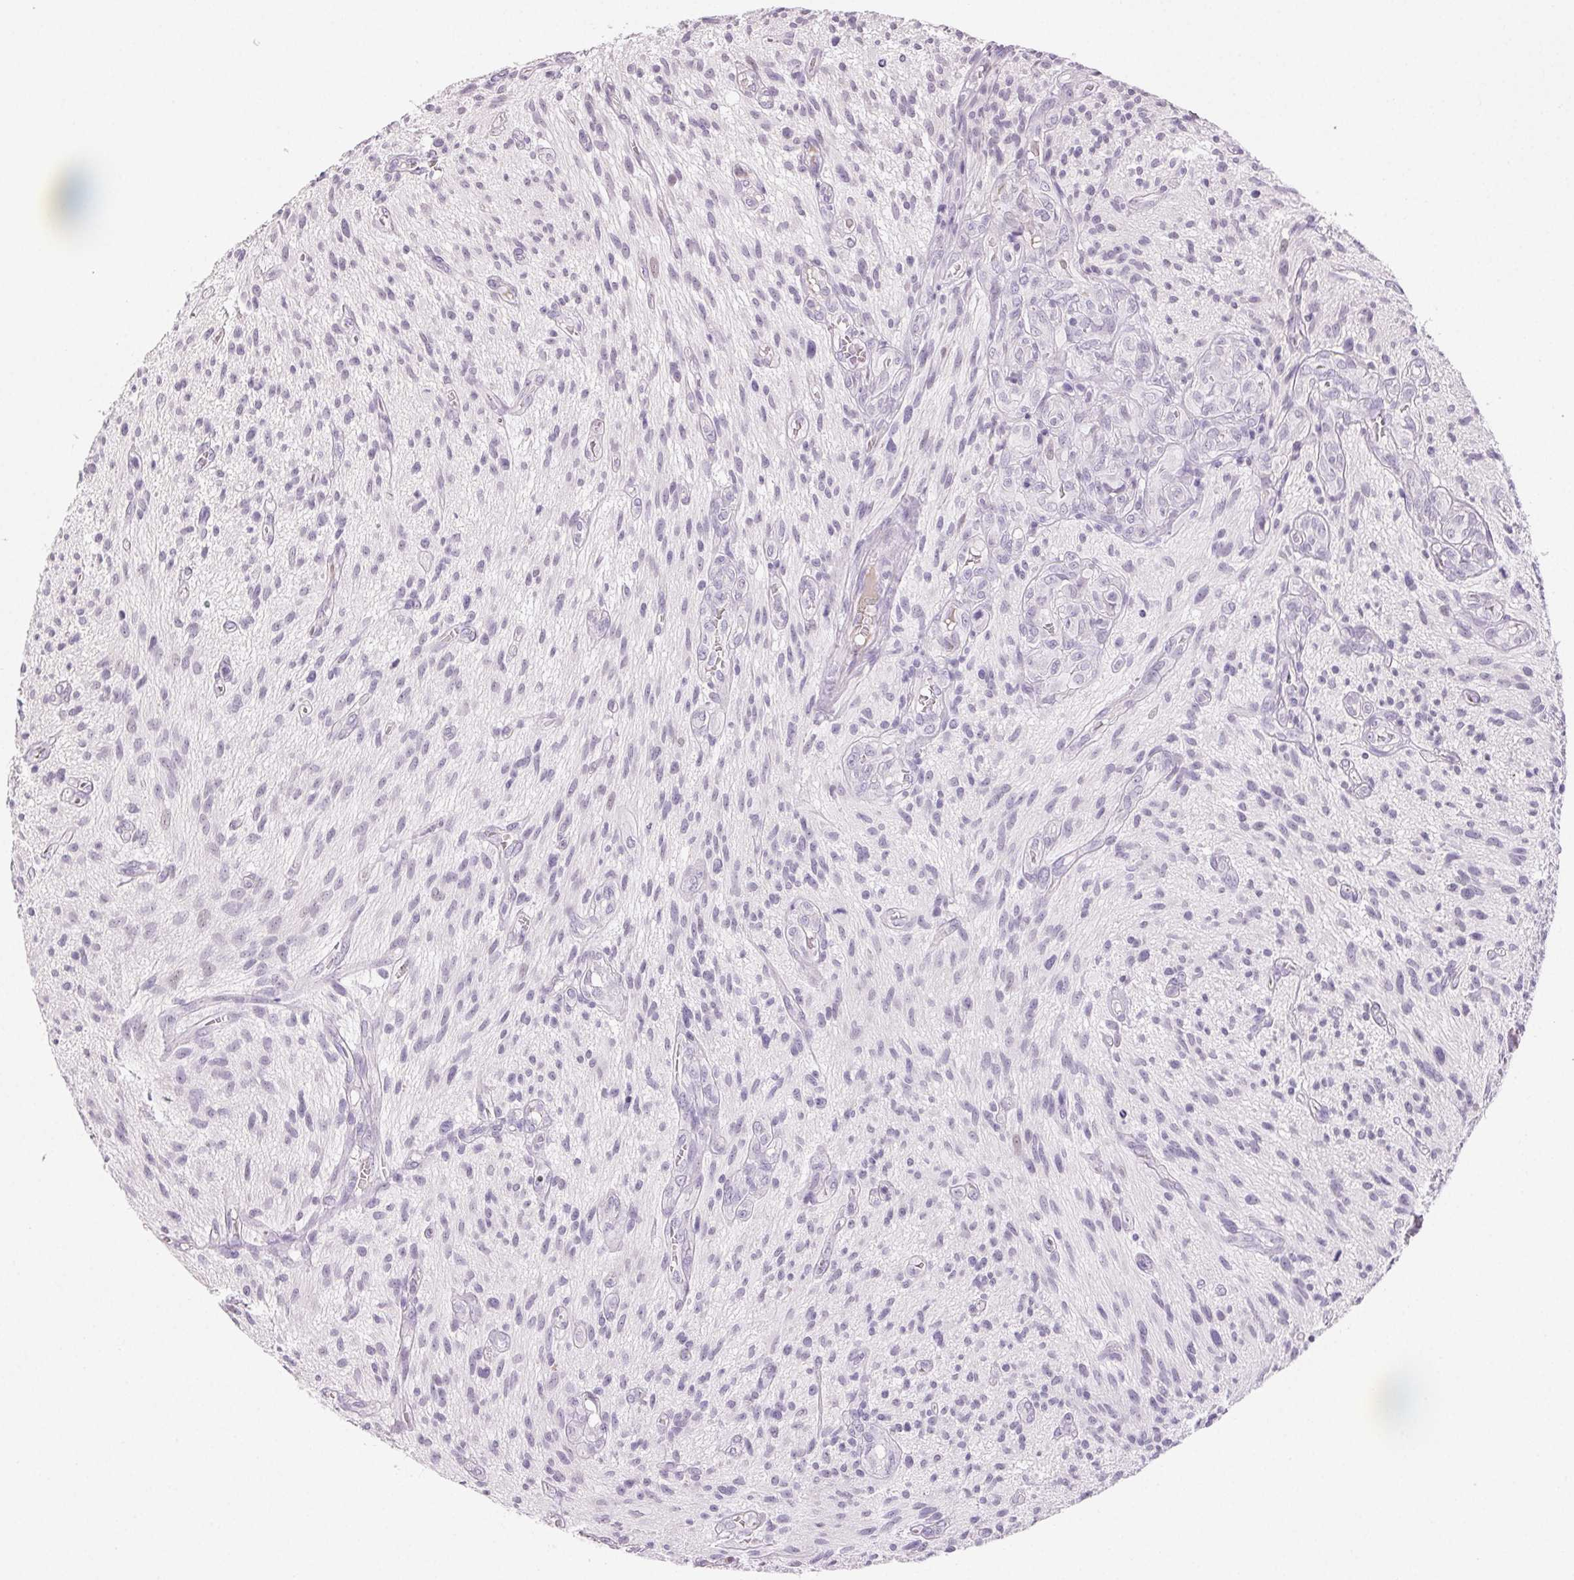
{"staining": {"intensity": "negative", "quantity": "none", "location": "none"}, "tissue": "glioma", "cell_type": "Tumor cells", "image_type": "cancer", "snomed": [{"axis": "morphology", "description": "Glioma, malignant, High grade"}, {"axis": "topography", "description": "Brain"}], "caption": "DAB (3,3'-diaminobenzidine) immunohistochemical staining of malignant glioma (high-grade) displays no significant staining in tumor cells.", "gene": "BPIFB2", "patient": {"sex": "male", "age": 75}}